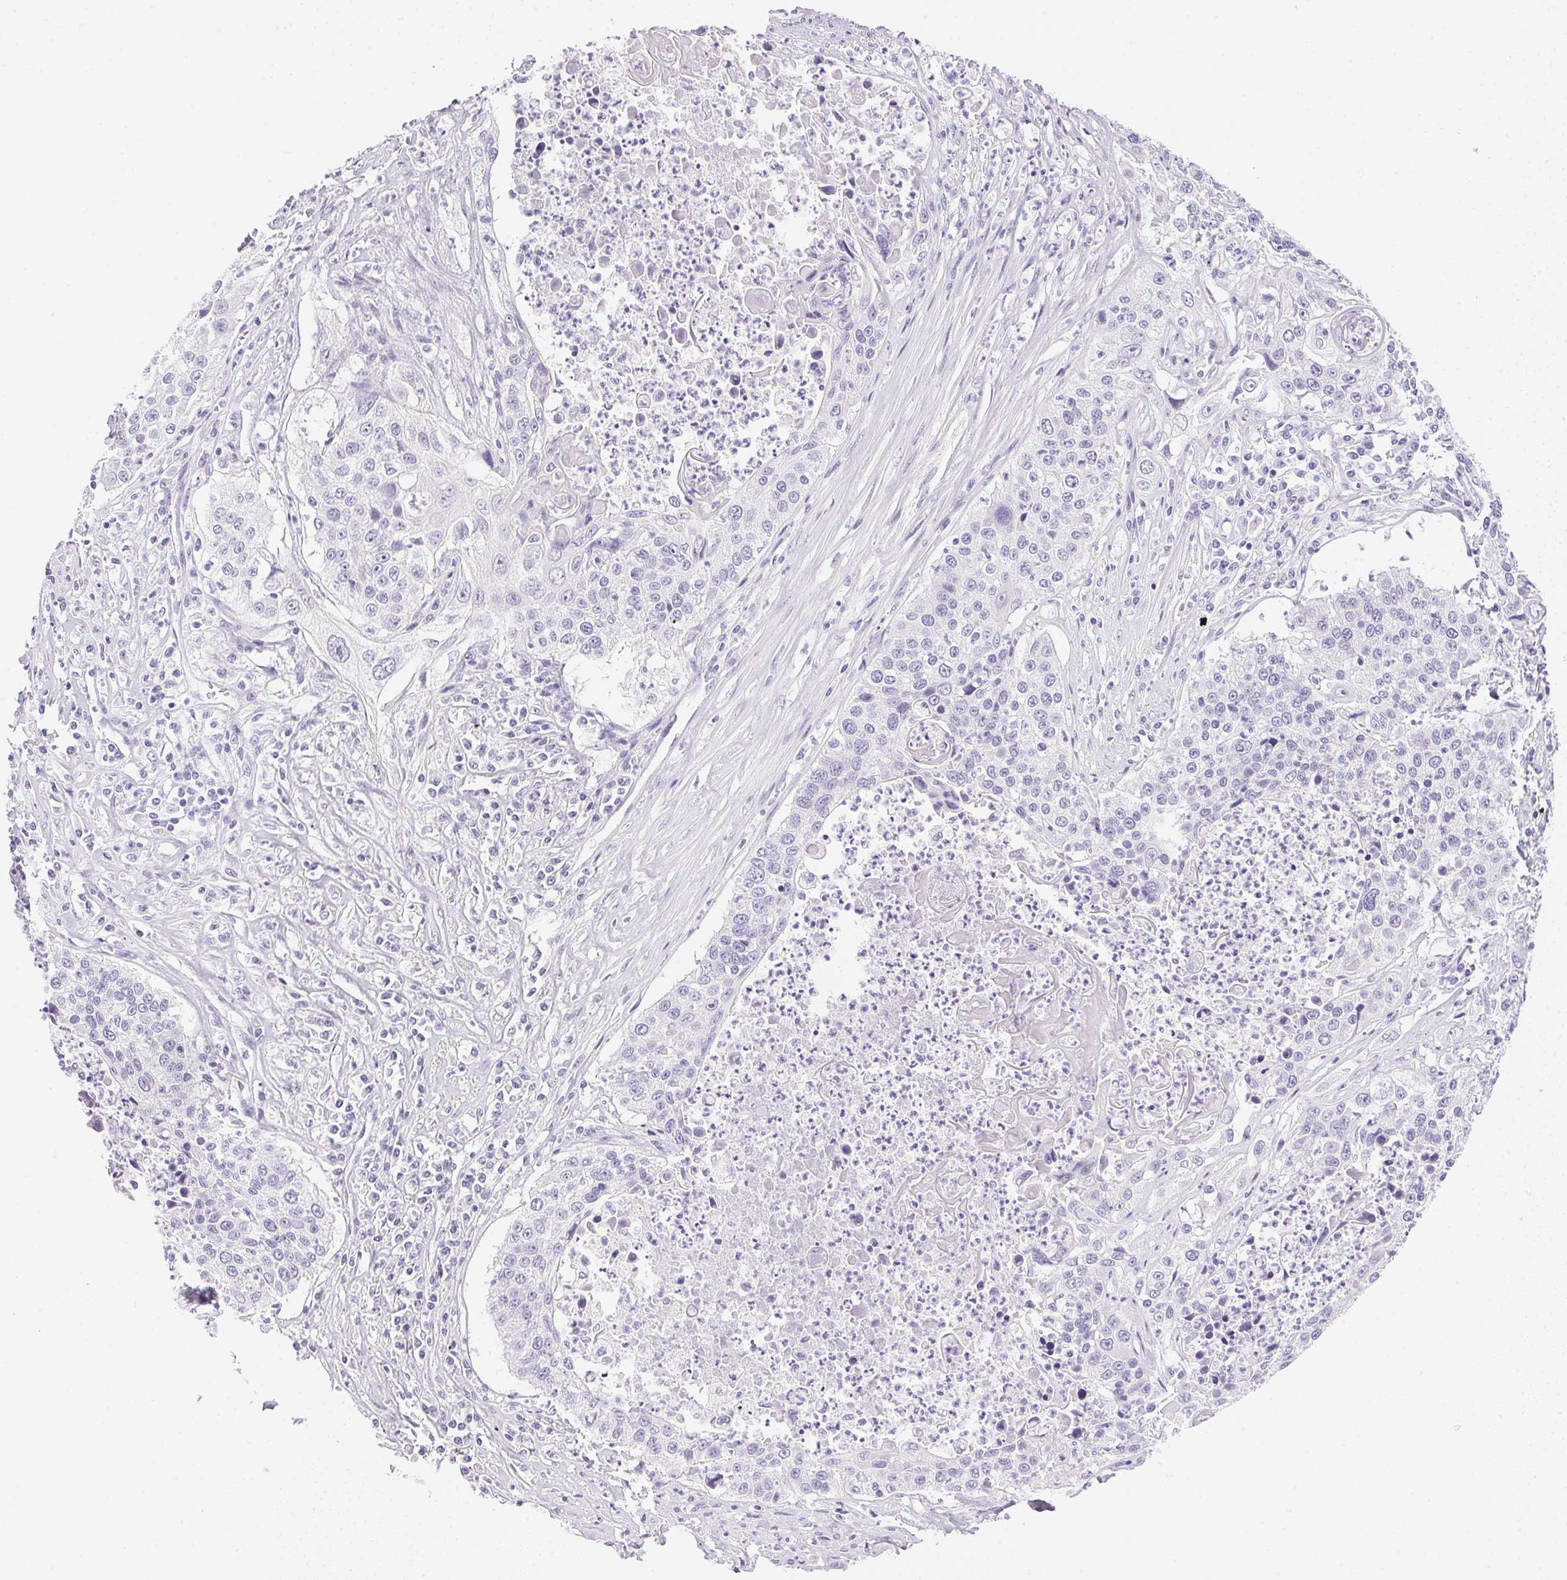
{"staining": {"intensity": "negative", "quantity": "none", "location": "none"}, "tissue": "lung cancer", "cell_type": "Tumor cells", "image_type": "cancer", "snomed": [{"axis": "morphology", "description": "Squamous cell carcinoma, NOS"}, {"axis": "morphology", "description": "Squamous cell carcinoma, metastatic, NOS"}, {"axis": "topography", "description": "Lung"}, {"axis": "topography", "description": "Pleura, NOS"}], "caption": "Photomicrograph shows no significant protein staining in tumor cells of lung cancer (metastatic squamous cell carcinoma). Nuclei are stained in blue.", "gene": "ATP6V0A4", "patient": {"sex": "male", "age": 72}}